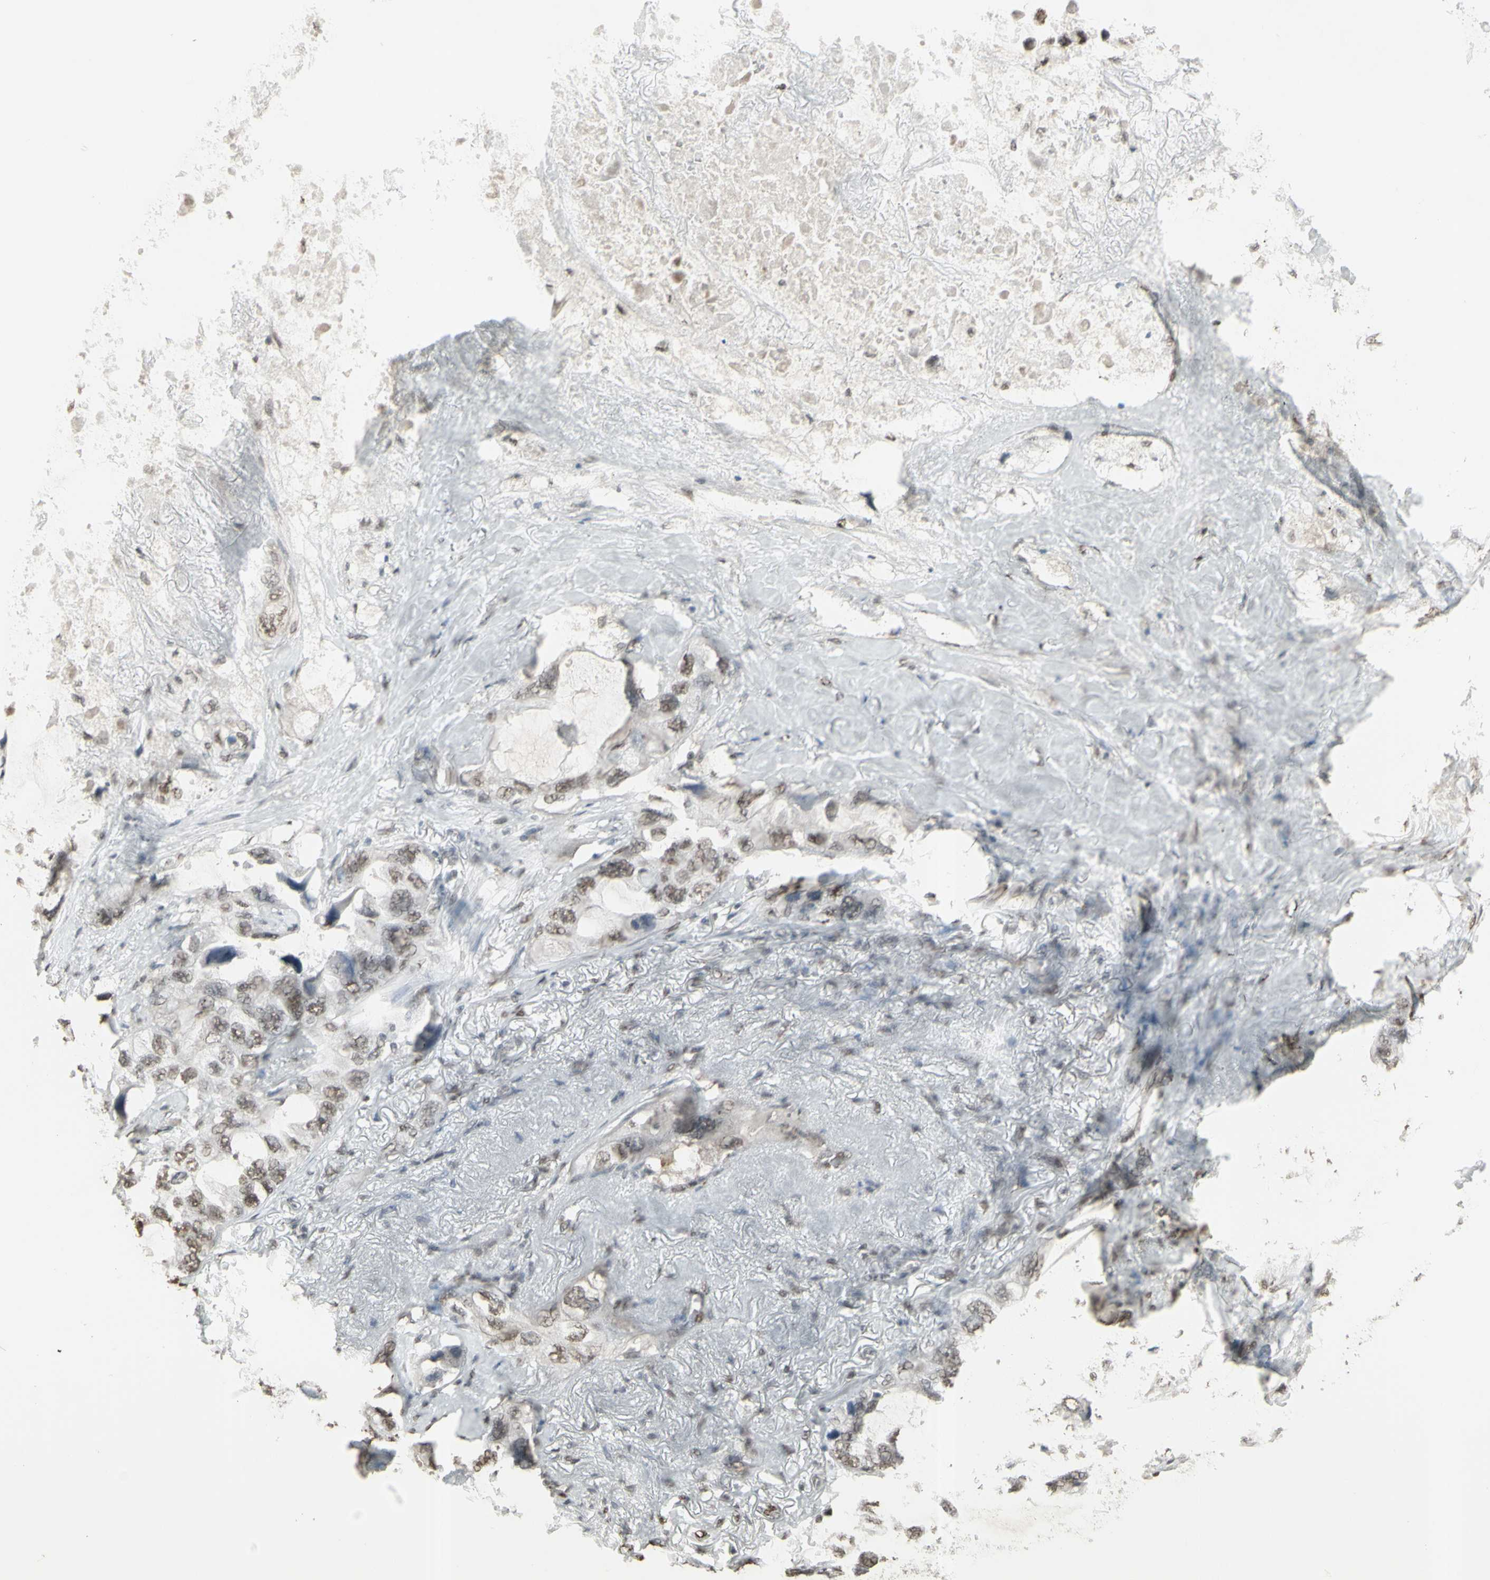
{"staining": {"intensity": "weak", "quantity": ">75%", "location": "nuclear"}, "tissue": "lung cancer", "cell_type": "Tumor cells", "image_type": "cancer", "snomed": [{"axis": "morphology", "description": "Squamous cell carcinoma, NOS"}, {"axis": "topography", "description": "Lung"}], "caption": "Lung squamous cell carcinoma was stained to show a protein in brown. There is low levels of weak nuclear expression in about >75% of tumor cells.", "gene": "TRIM28", "patient": {"sex": "female", "age": 73}}